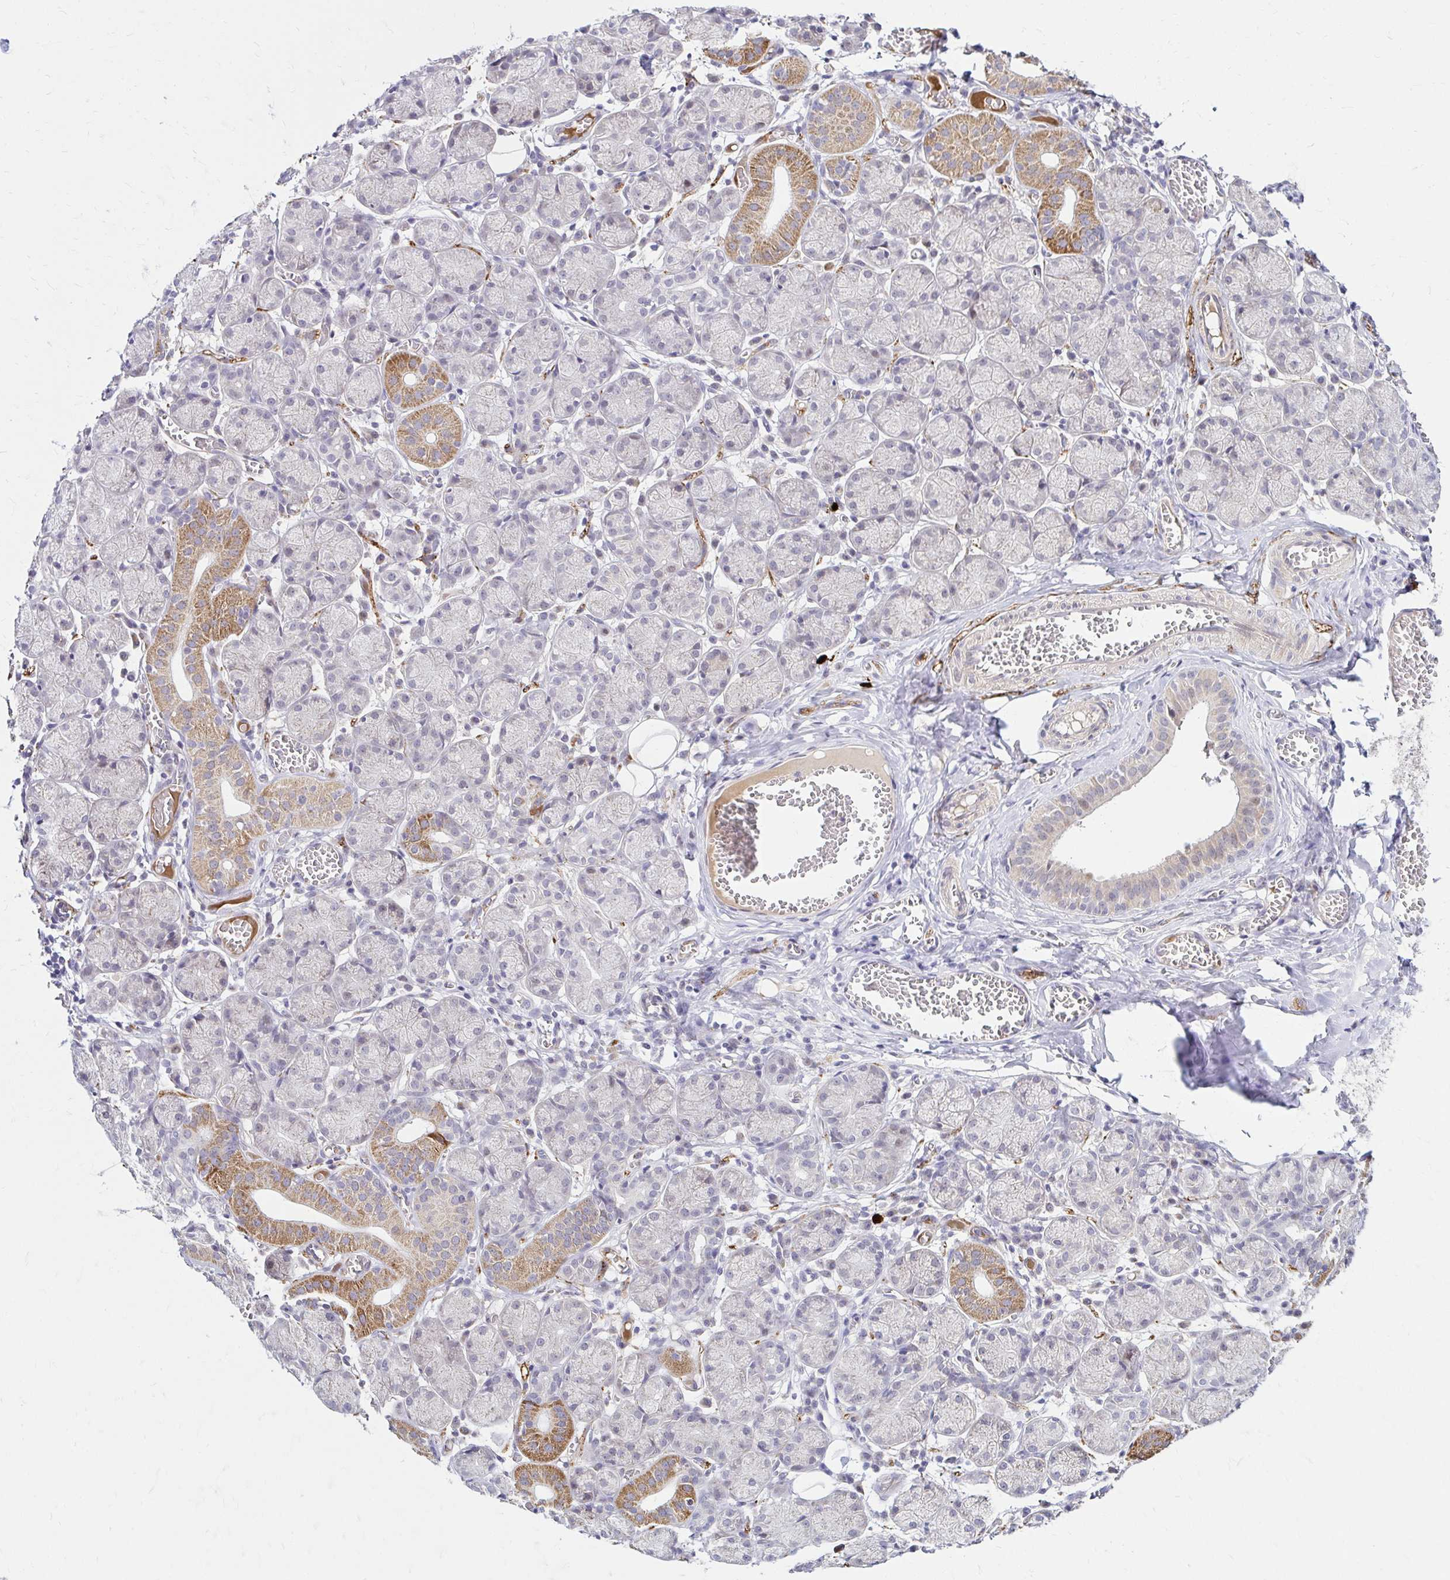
{"staining": {"intensity": "moderate", "quantity": "<25%", "location": "cytoplasmic/membranous"}, "tissue": "salivary gland", "cell_type": "Glandular cells", "image_type": "normal", "snomed": [{"axis": "morphology", "description": "Normal tissue, NOS"}, {"axis": "topography", "description": "Salivary gland"}], "caption": "A high-resolution histopathology image shows immunohistochemistry (IHC) staining of benign salivary gland, which demonstrates moderate cytoplasmic/membranous positivity in approximately <25% of glandular cells.", "gene": "GUCY1A1", "patient": {"sex": "female", "age": 24}}